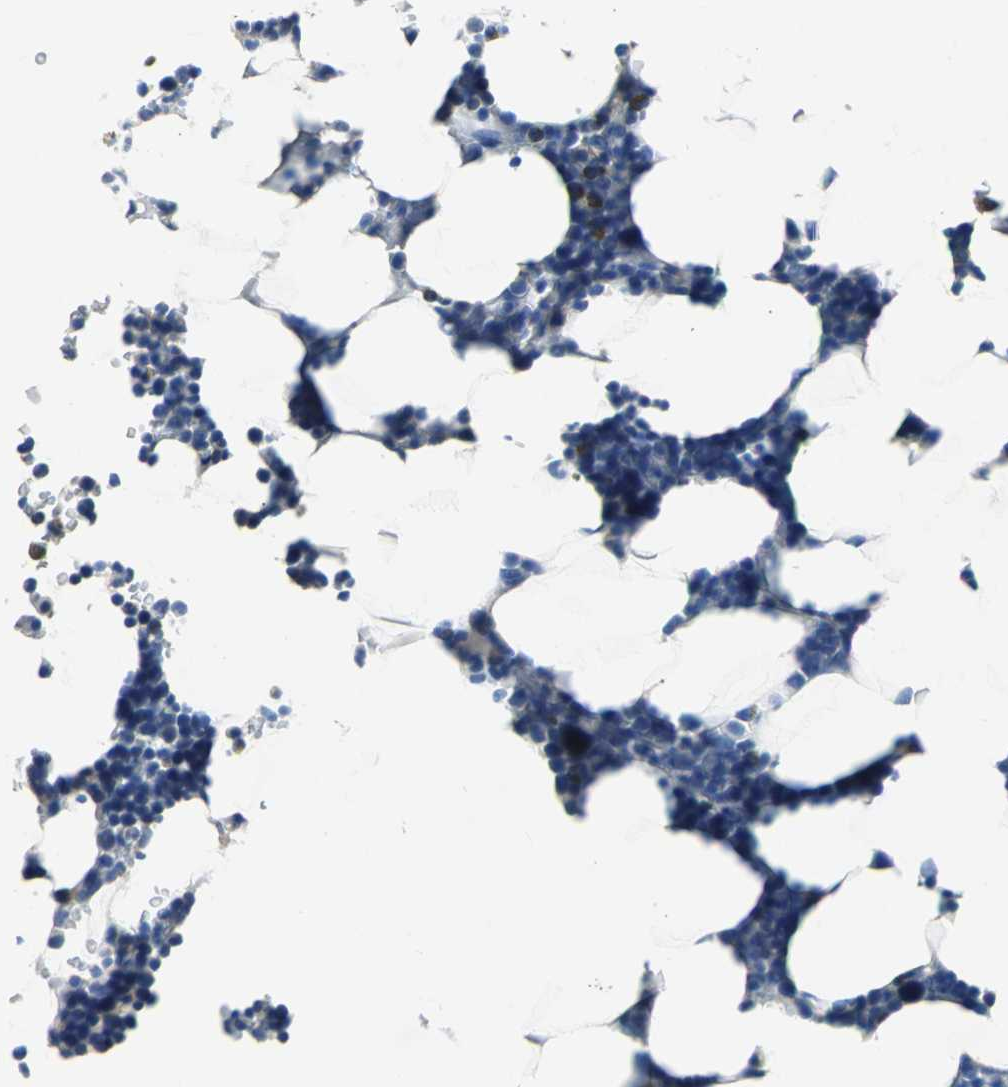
{"staining": {"intensity": "weak", "quantity": "<25%", "location": "cytoplasmic/membranous"}, "tissue": "bone marrow", "cell_type": "Hematopoietic cells", "image_type": "normal", "snomed": [{"axis": "morphology", "description": "Normal tissue, NOS"}, {"axis": "topography", "description": "Bone marrow"}], "caption": "There is no significant staining in hematopoietic cells of bone marrow. Brightfield microscopy of IHC stained with DAB (3,3'-diaminobenzidine) (brown) and hematoxylin (blue), captured at high magnification.", "gene": "IFI6", "patient": {"sex": "female", "age": 73}}